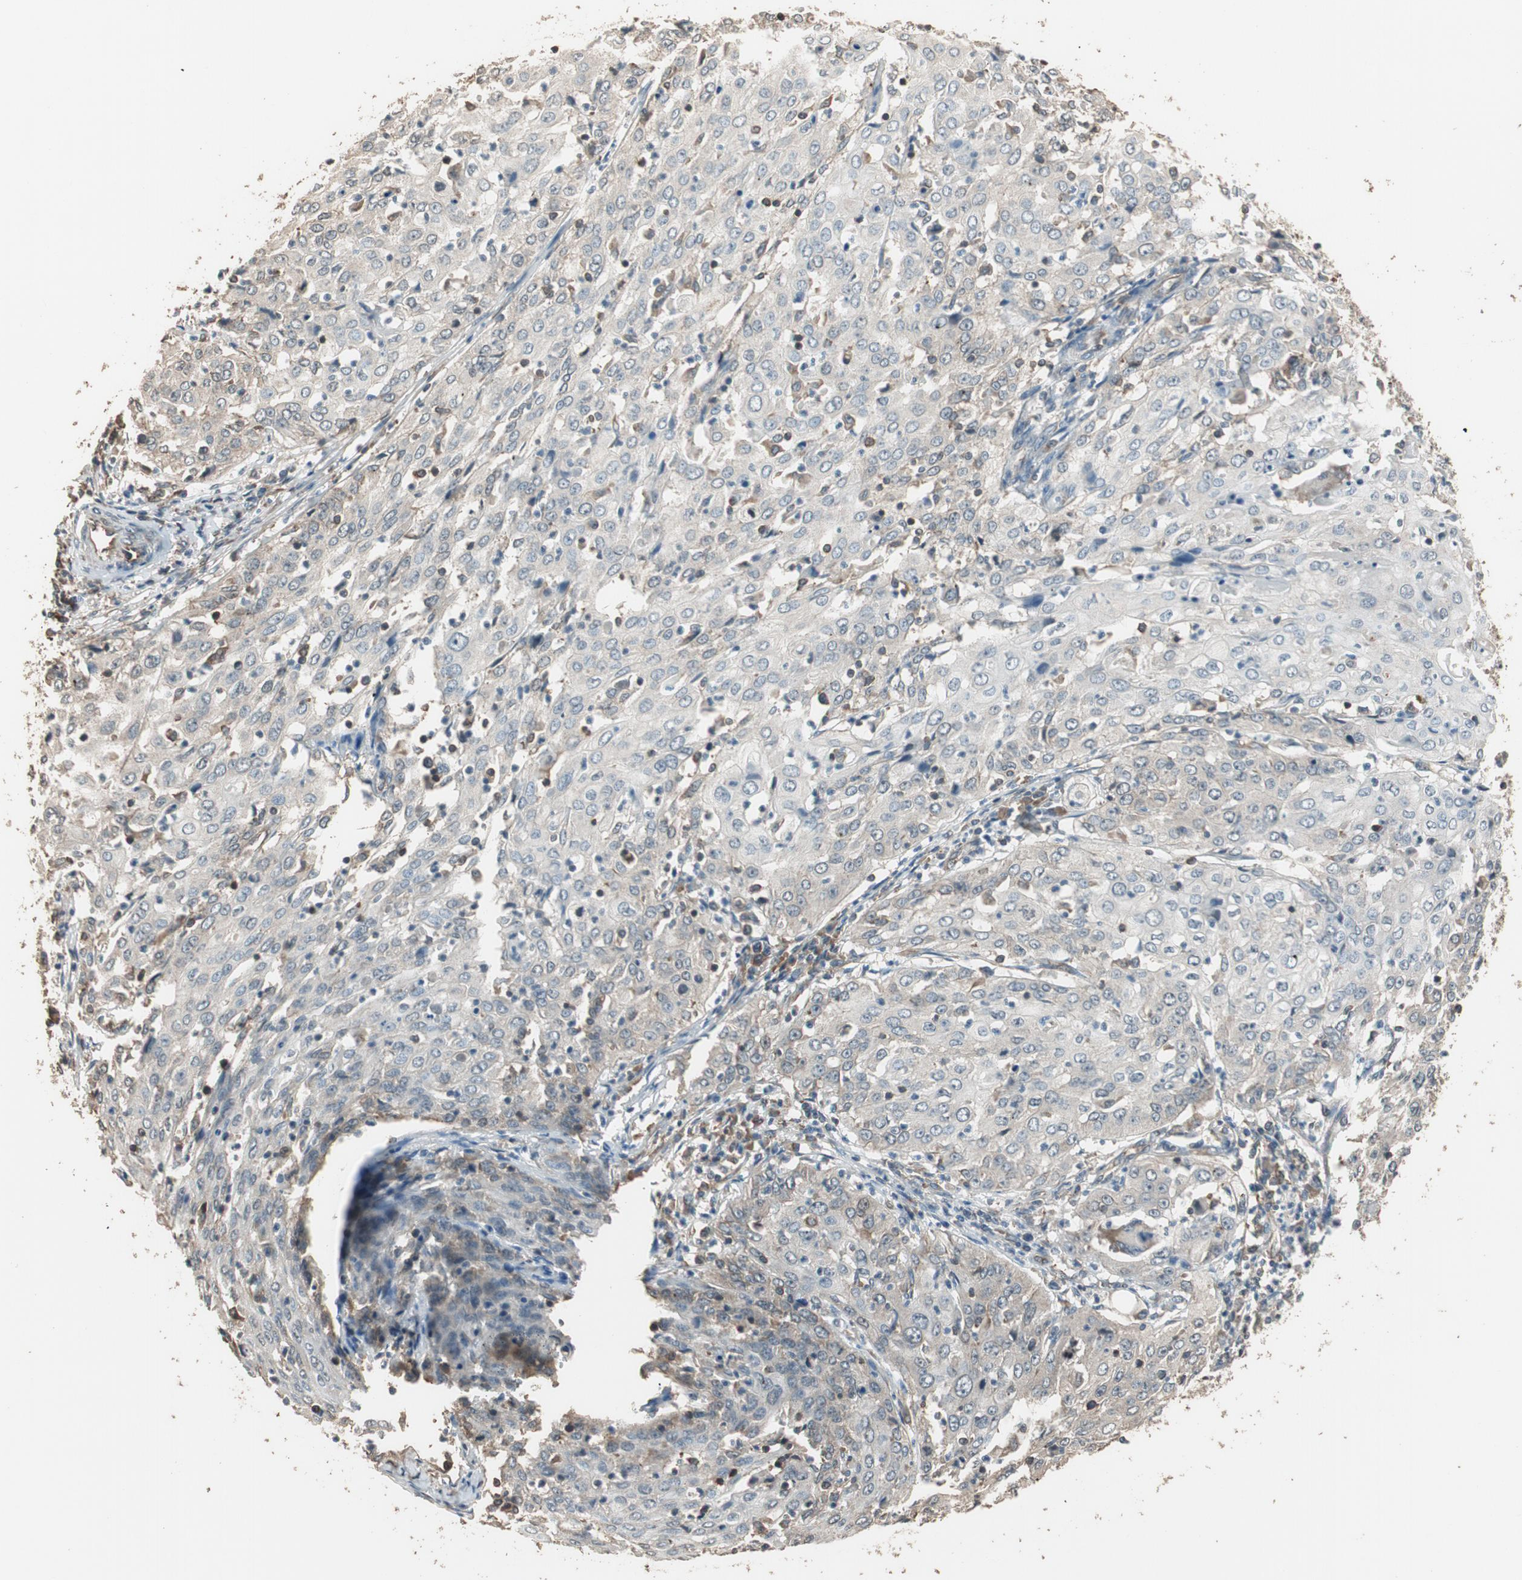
{"staining": {"intensity": "weak", "quantity": "25%-75%", "location": "cytoplasmic/membranous"}, "tissue": "cervical cancer", "cell_type": "Tumor cells", "image_type": "cancer", "snomed": [{"axis": "morphology", "description": "Squamous cell carcinoma, NOS"}, {"axis": "topography", "description": "Cervix"}], "caption": "Cervical squamous cell carcinoma stained for a protein (brown) demonstrates weak cytoplasmic/membranous positive expression in approximately 25%-75% of tumor cells.", "gene": "MST1R", "patient": {"sex": "female", "age": 39}}